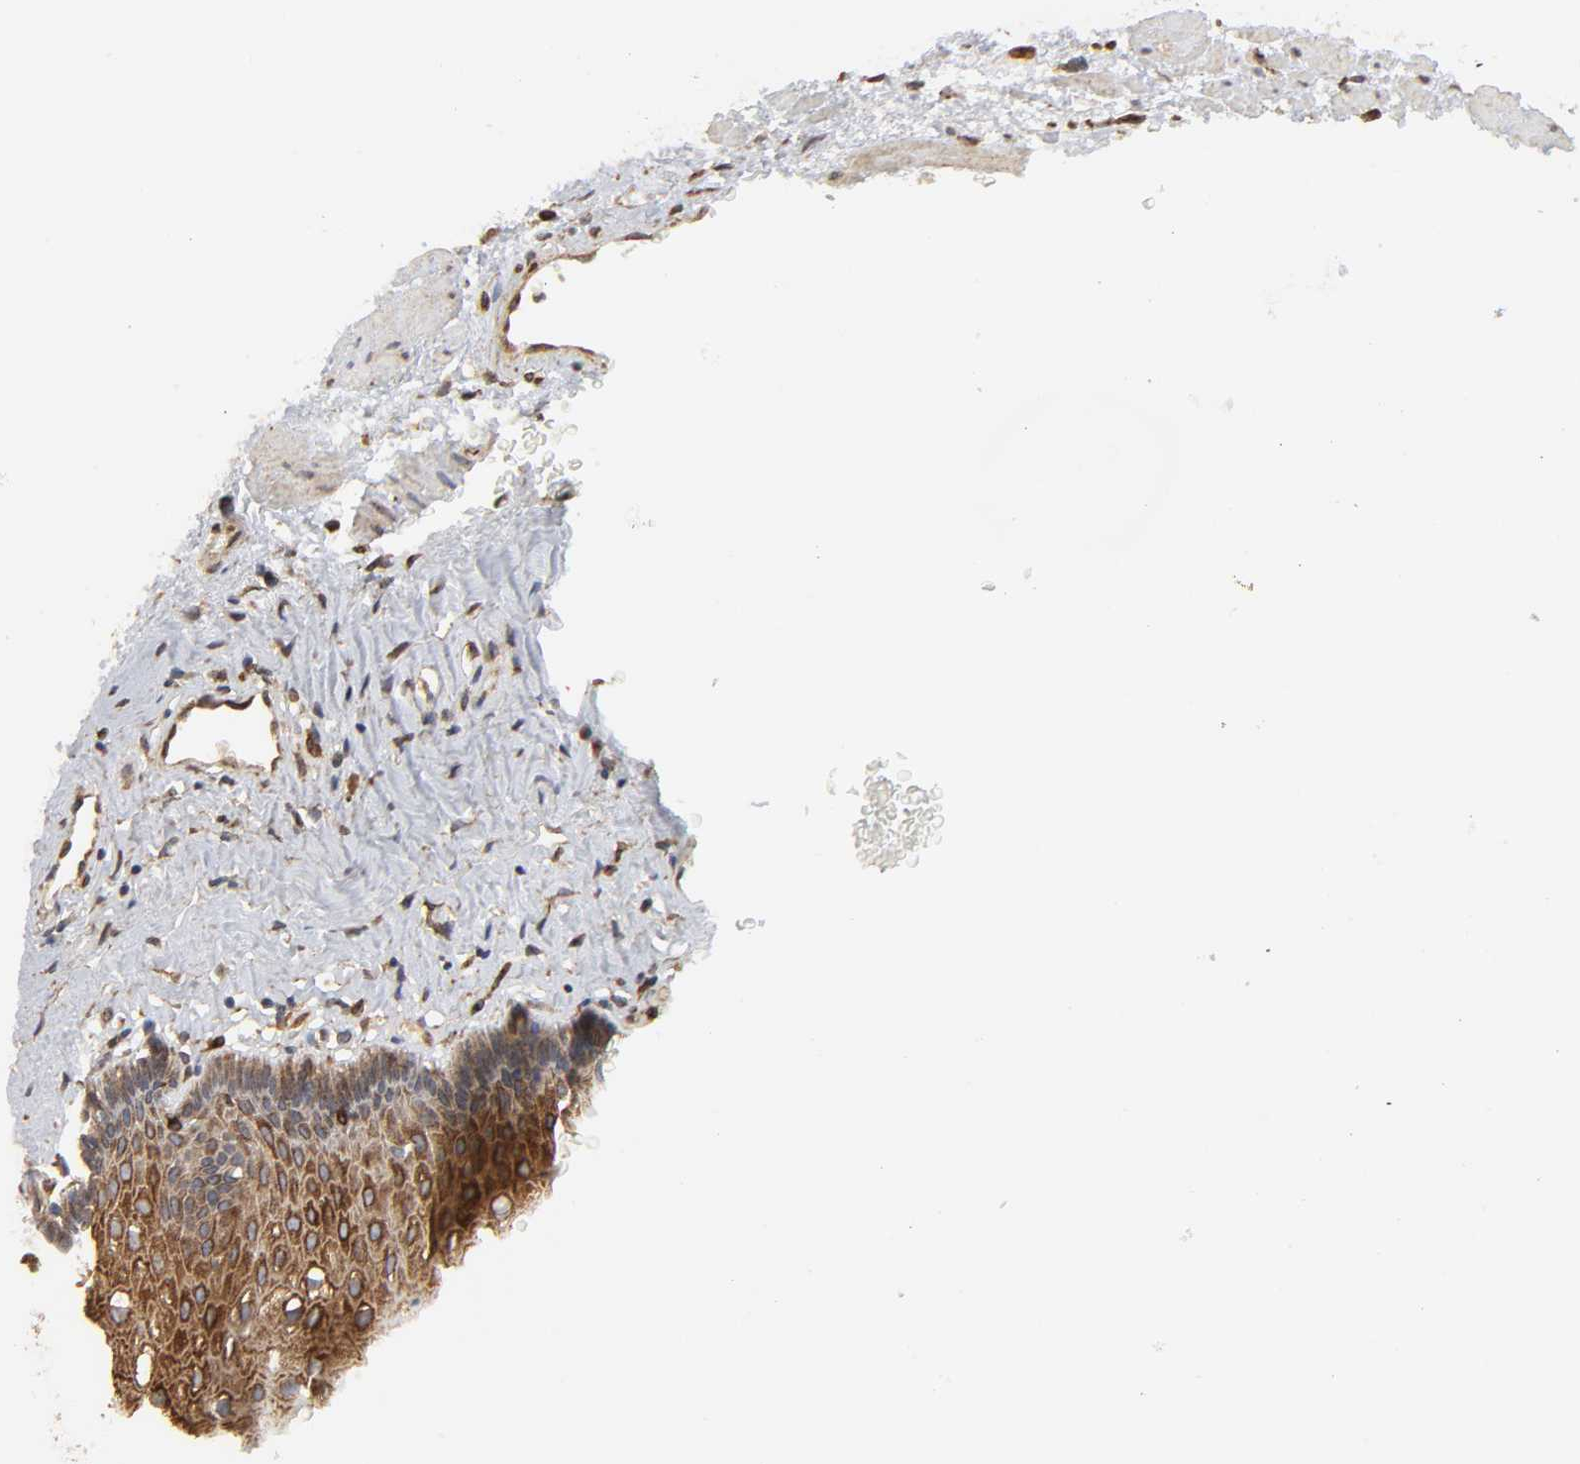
{"staining": {"intensity": "moderate", "quantity": "25%-75%", "location": "cytoplasmic/membranous"}, "tissue": "esophagus", "cell_type": "Squamous epithelial cells", "image_type": "normal", "snomed": [{"axis": "morphology", "description": "Normal tissue, NOS"}, {"axis": "topography", "description": "Esophagus"}], "caption": "Unremarkable esophagus shows moderate cytoplasmic/membranous staining in about 25%-75% of squamous epithelial cells.", "gene": "POR", "patient": {"sex": "female", "age": 70}}